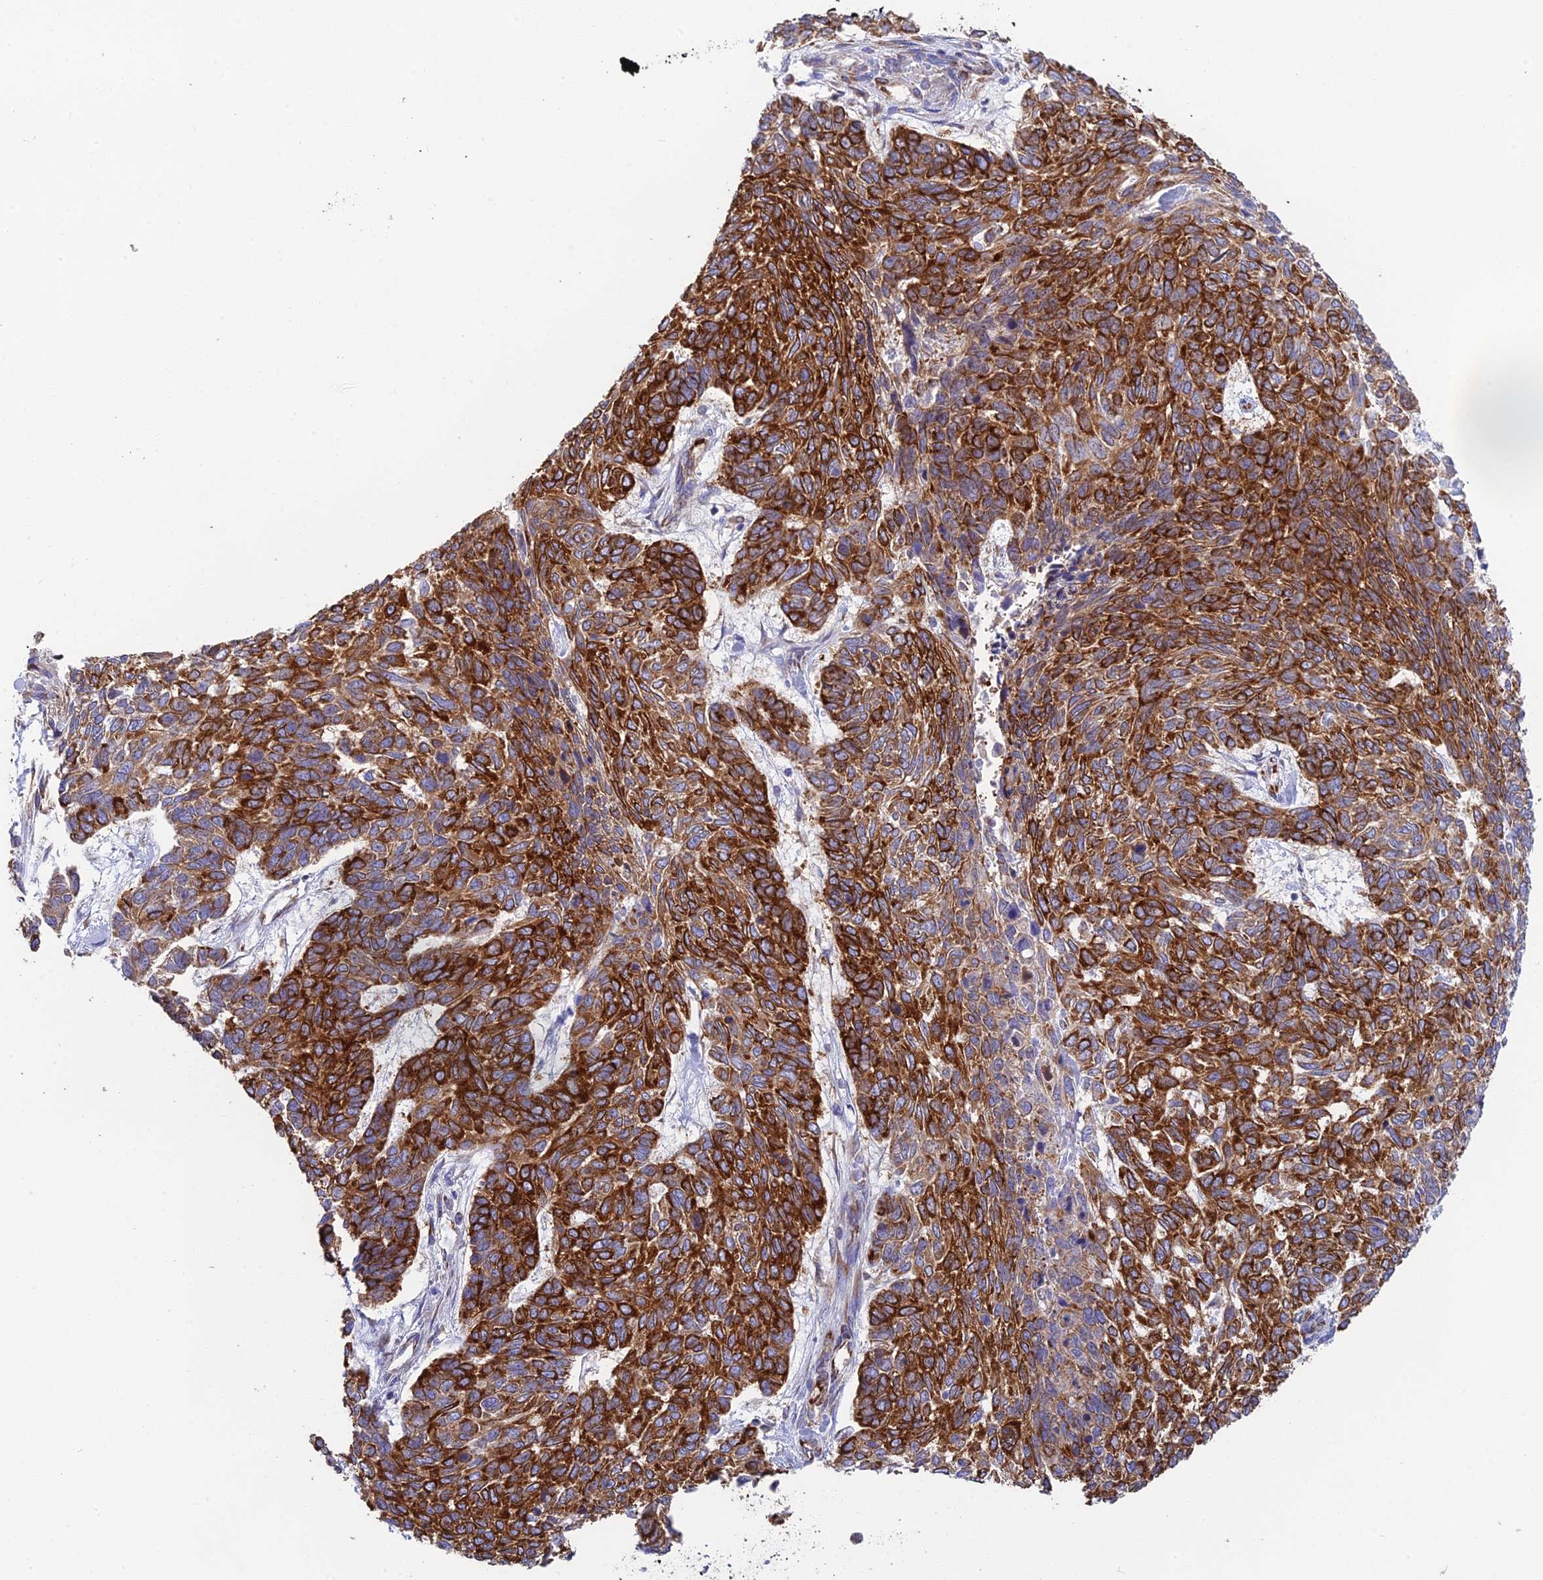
{"staining": {"intensity": "strong", "quantity": ">75%", "location": "cytoplasmic/membranous"}, "tissue": "skin cancer", "cell_type": "Tumor cells", "image_type": "cancer", "snomed": [{"axis": "morphology", "description": "Basal cell carcinoma"}, {"axis": "topography", "description": "Skin"}], "caption": "A micrograph showing strong cytoplasmic/membranous positivity in about >75% of tumor cells in skin cancer, as visualized by brown immunohistochemical staining.", "gene": "CCDC69", "patient": {"sex": "female", "age": 65}}